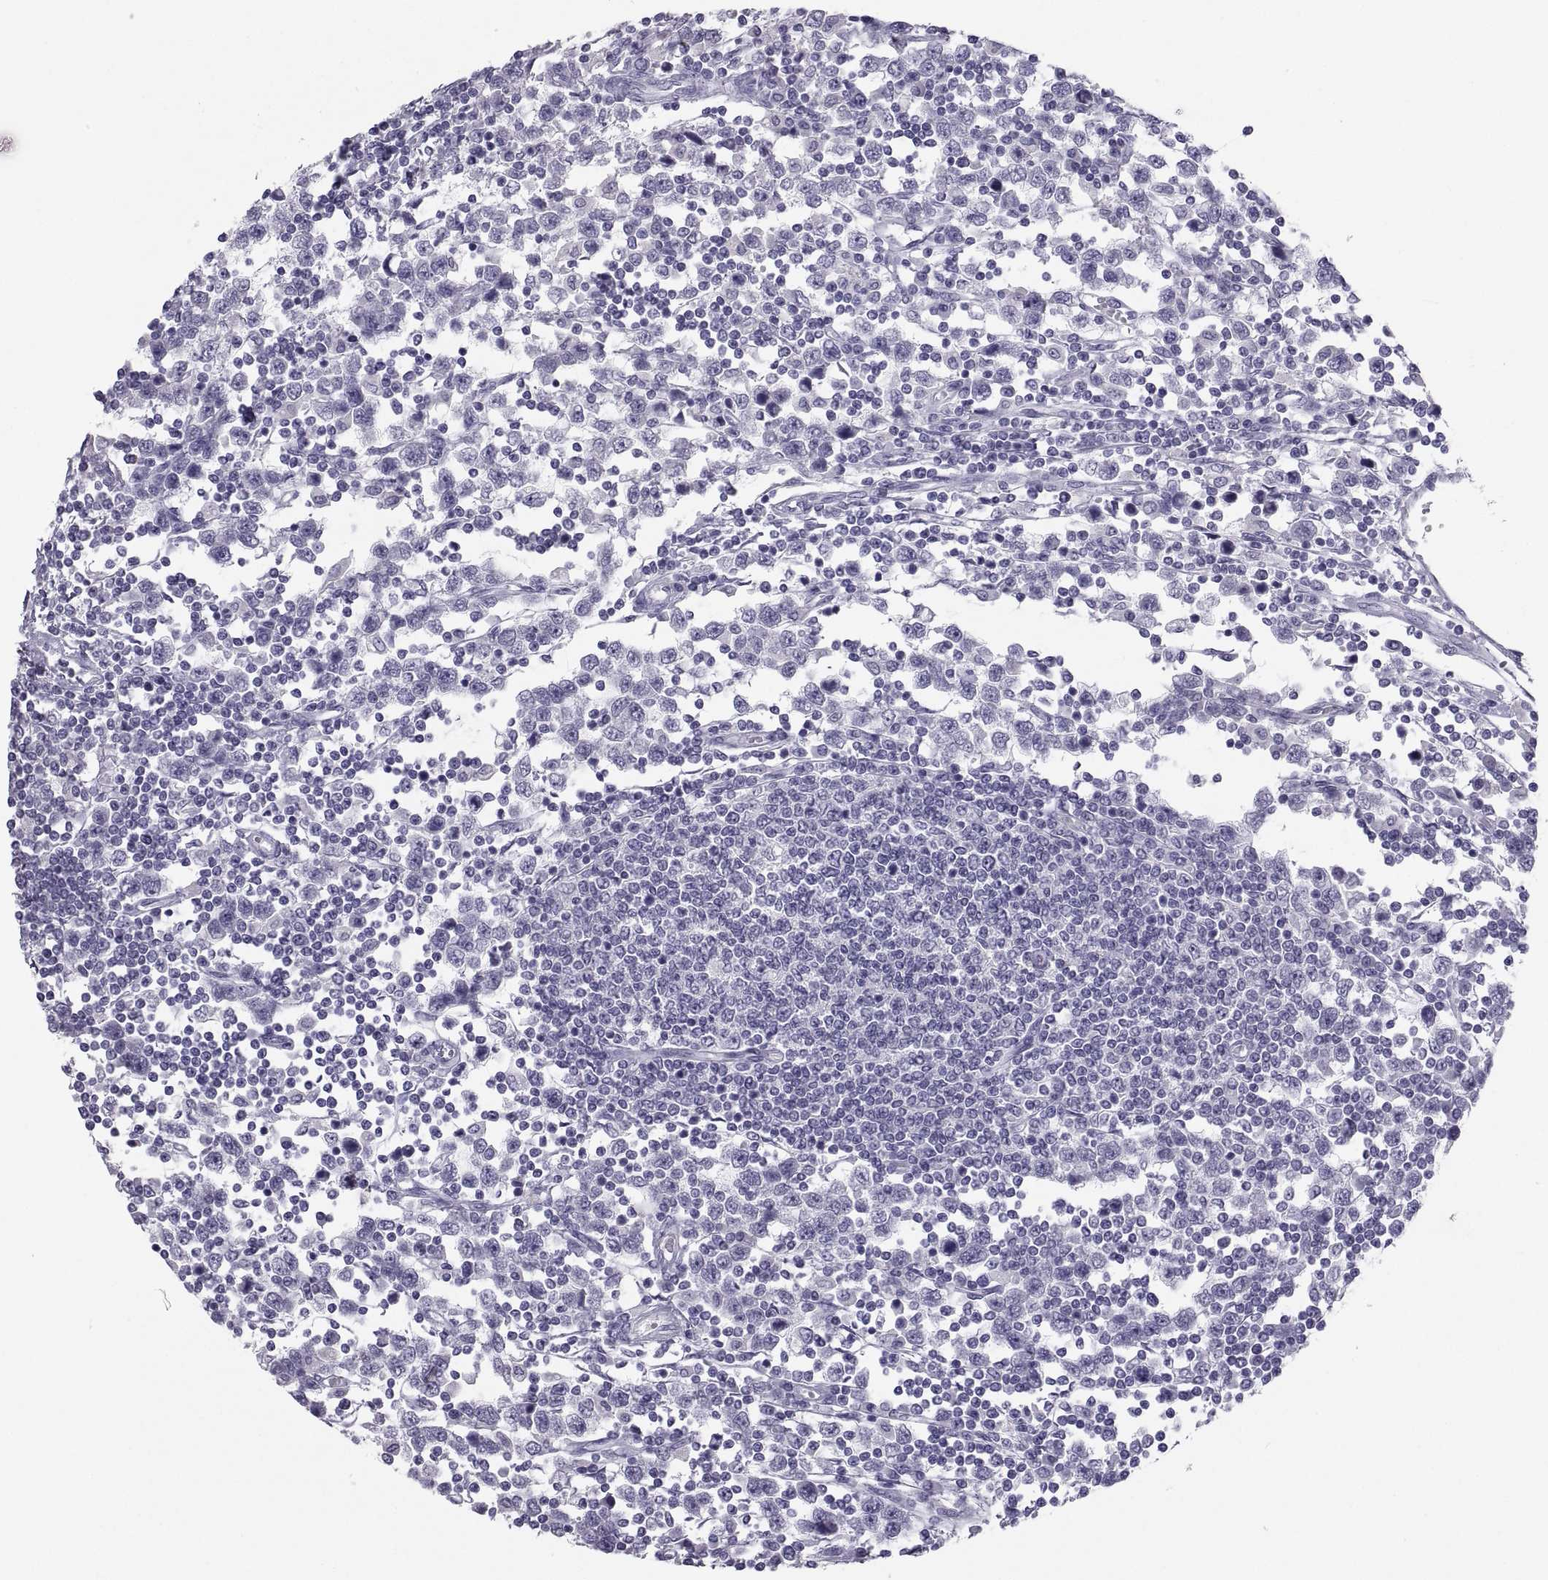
{"staining": {"intensity": "negative", "quantity": "none", "location": "none"}, "tissue": "testis cancer", "cell_type": "Tumor cells", "image_type": "cancer", "snomed": [{"axis": "morphology", "description": "Seminoma, NOS"}, {"axis": "topography", "description": "Testis"}], "caption": "This is a image of immunohistochemistry (IHC) staining of testis cancer, which shows no staining in tumor cells.", "gene": "PCSK1N", "patient": {"sex": "male", "age": 34}}